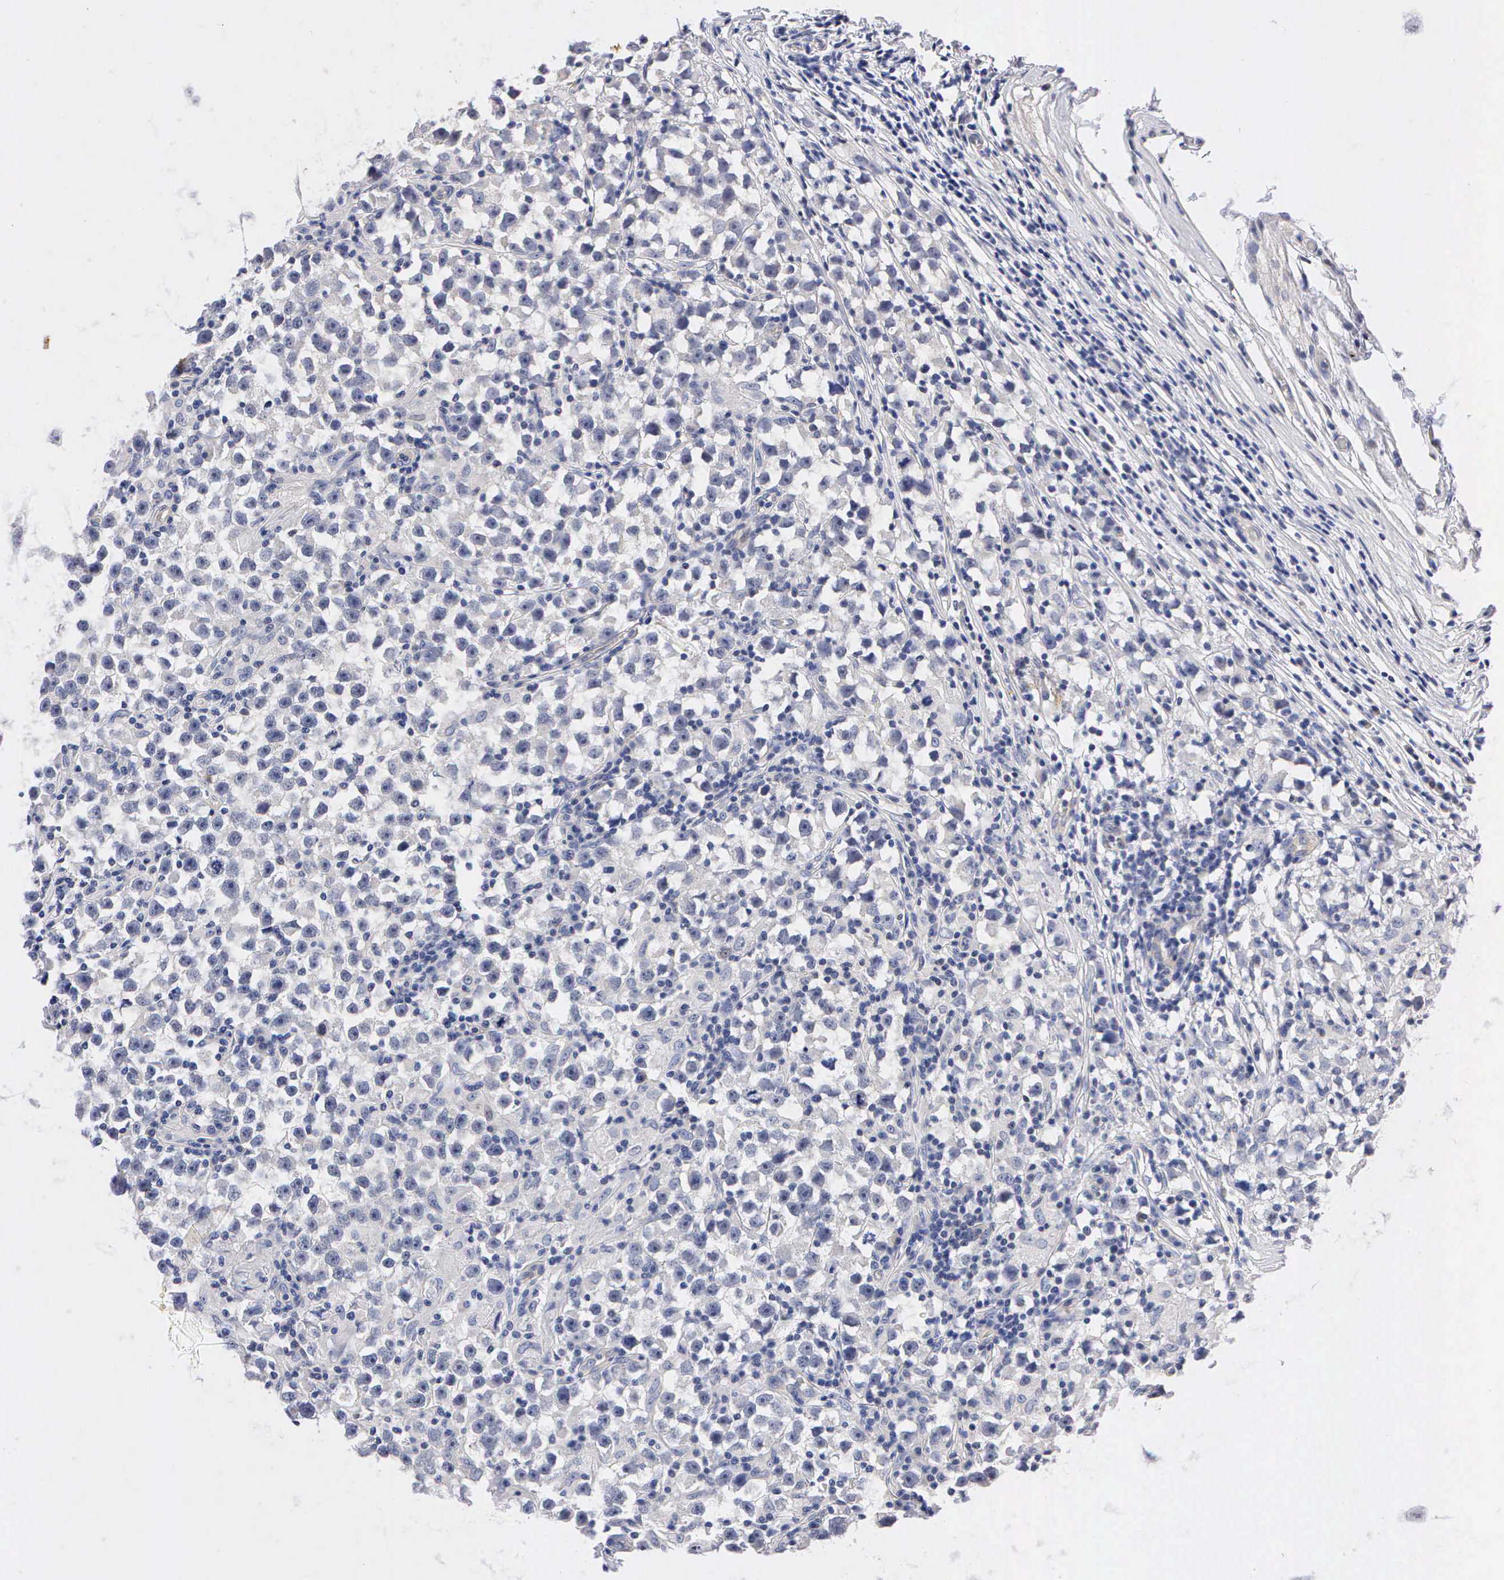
{"staining": {"intensity": "negative", "quantity": "none", "location": "none"}, "tissue": "testis cancer", "cell_type": "Tumor cells", "image_type": "cancer", "snomed": [{"axis": "morphology", "description": "Seminoma, NOS"}, {"axis": "topography", "description": "Testis"}], "caption": "Tumor cells show no significant protein staining in seminoma (testis). (Immunohistochemistry (ihc), brightfield microscopy, high magnification).", "gene": "PGR", "patient": {"sex": "male", "age": 33}}